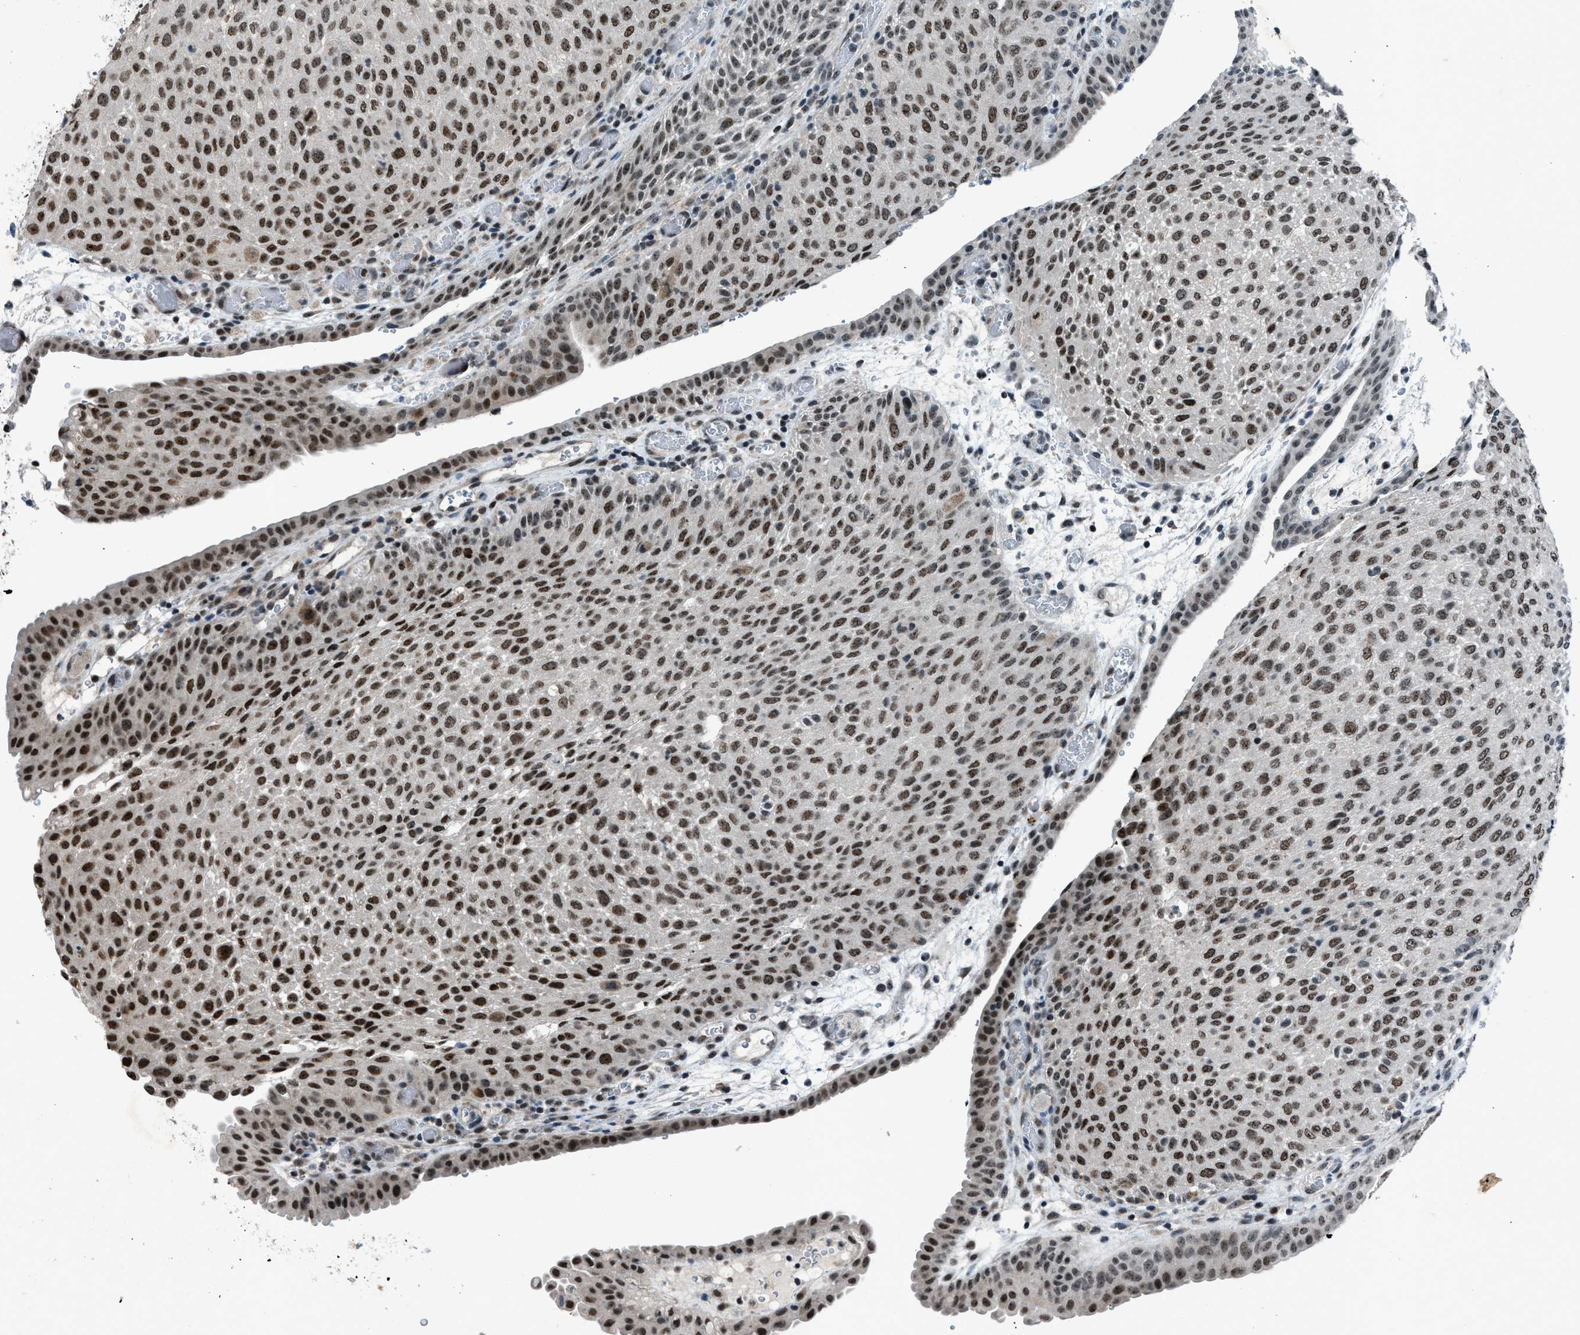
{"staining": {"intensity": "strong", "quantity": ">75%", "location": "nuclear"}, "tissue": "urothelial cancer", "cell_type": "Tumor cells", "image_type": "cancer", "snomed": [{"axis": "morphology", "description": "Urothelial carcinoma, Low grade"}, {"axis": "morphology", "description": "Urothelial carcinoma, High grade"}, {"axis": "topography", "description": "Urinary bladder"}], "caption": "Protein positivity by IHC reveals strong nuclear expression in approximately >75% of tumor cells in low-grade urothelial carcinoma.", "gene": "ADCY1", "patient": {"sex": "male", "age": 35}}